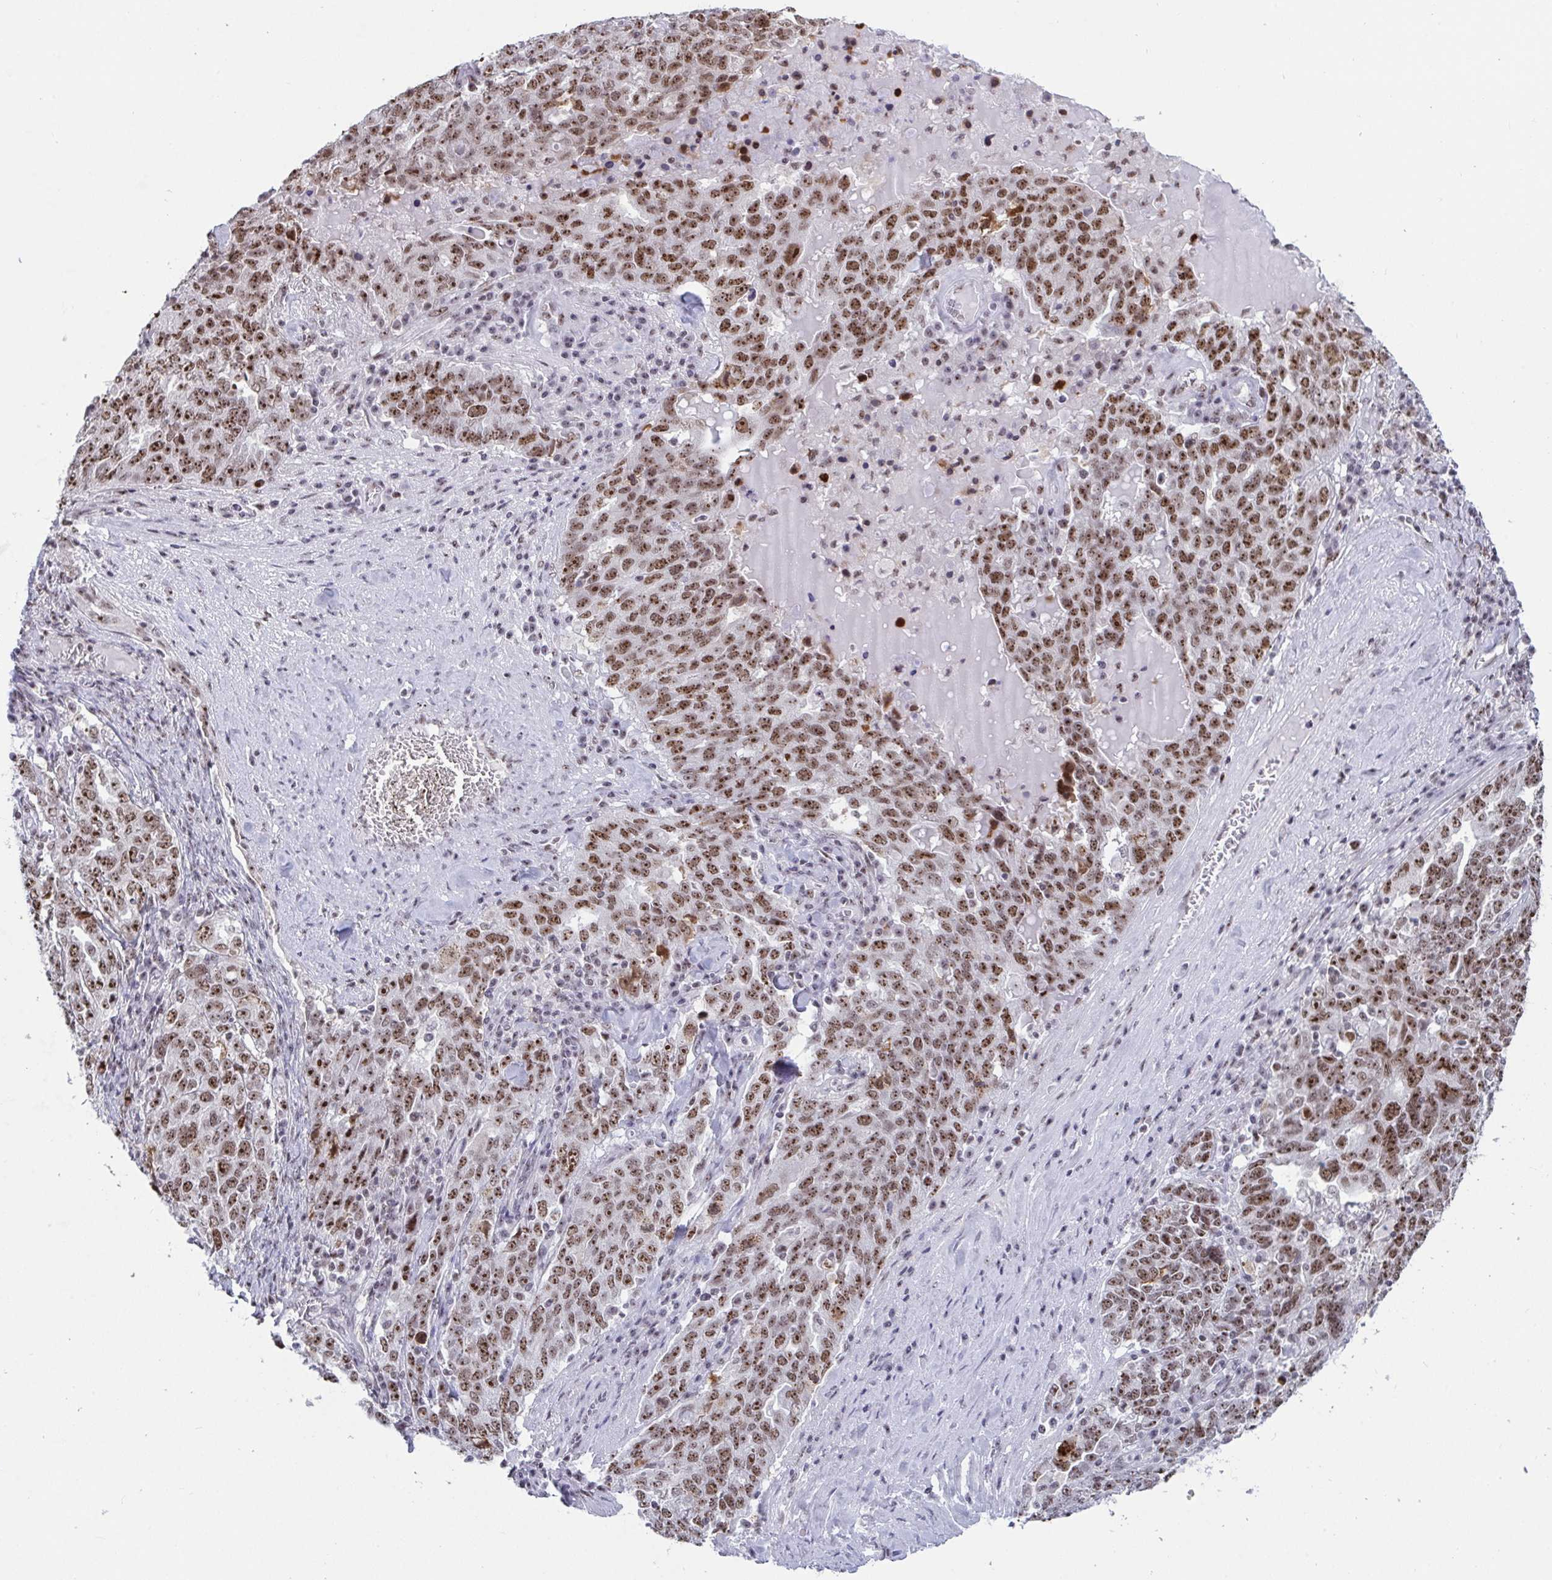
{"staining": {"intensity": "moderate", "quantity": ">75%", "location": "nuclear"}, "tissue": "ovarian cancer", "cell_type": "Tumor cells", "image_type": "cancer", "snomed": [{"axis": "morphology", "description": "Carcinoma, endometroid"}, {"axis": "topography", "description": "Ovary"}], "caption": "Immunohistochemistry (IHC) histopathology image of human ovarian cancer (endometroid carcinoma) stained for a protein (brown), which reveals medium levels of moderate nuclear expression in about >75% of tumor cells.", "gene": "SUPT16H", "patient": {"sex": "female", "age": 62}}